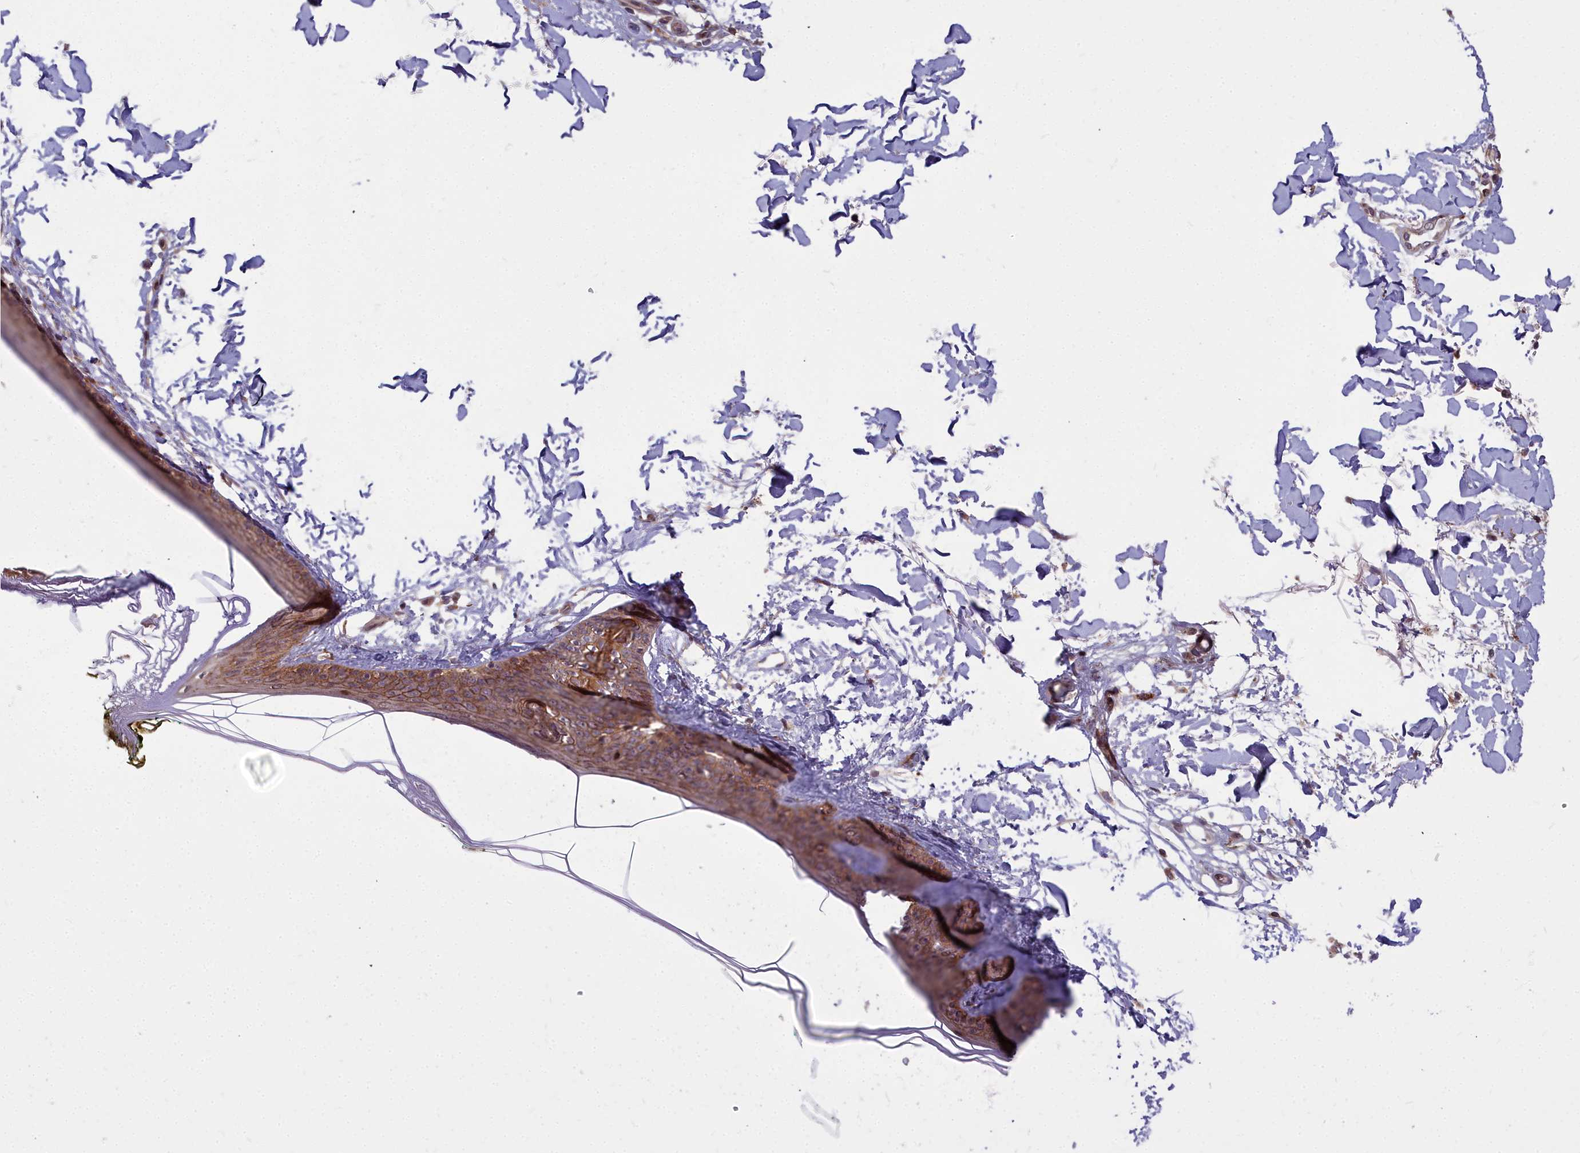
{"staining": {"intensity": "negative", "quantity": "none", "location": "none"}, "tissue": "skin", "cell_type": "Fibroblasts", "image_type": "normal", "snomed": [{"axis": "morphology", "description": "Normal tissue, NOS"}, {"axis": "topography", "description": "Skin"}], "caption": "This is a image of IHC staining of normal skin, which shows no staining in fibroblasts.", "gene": "GLYATL3", "patient": {"sex": "female", "age": 34}}